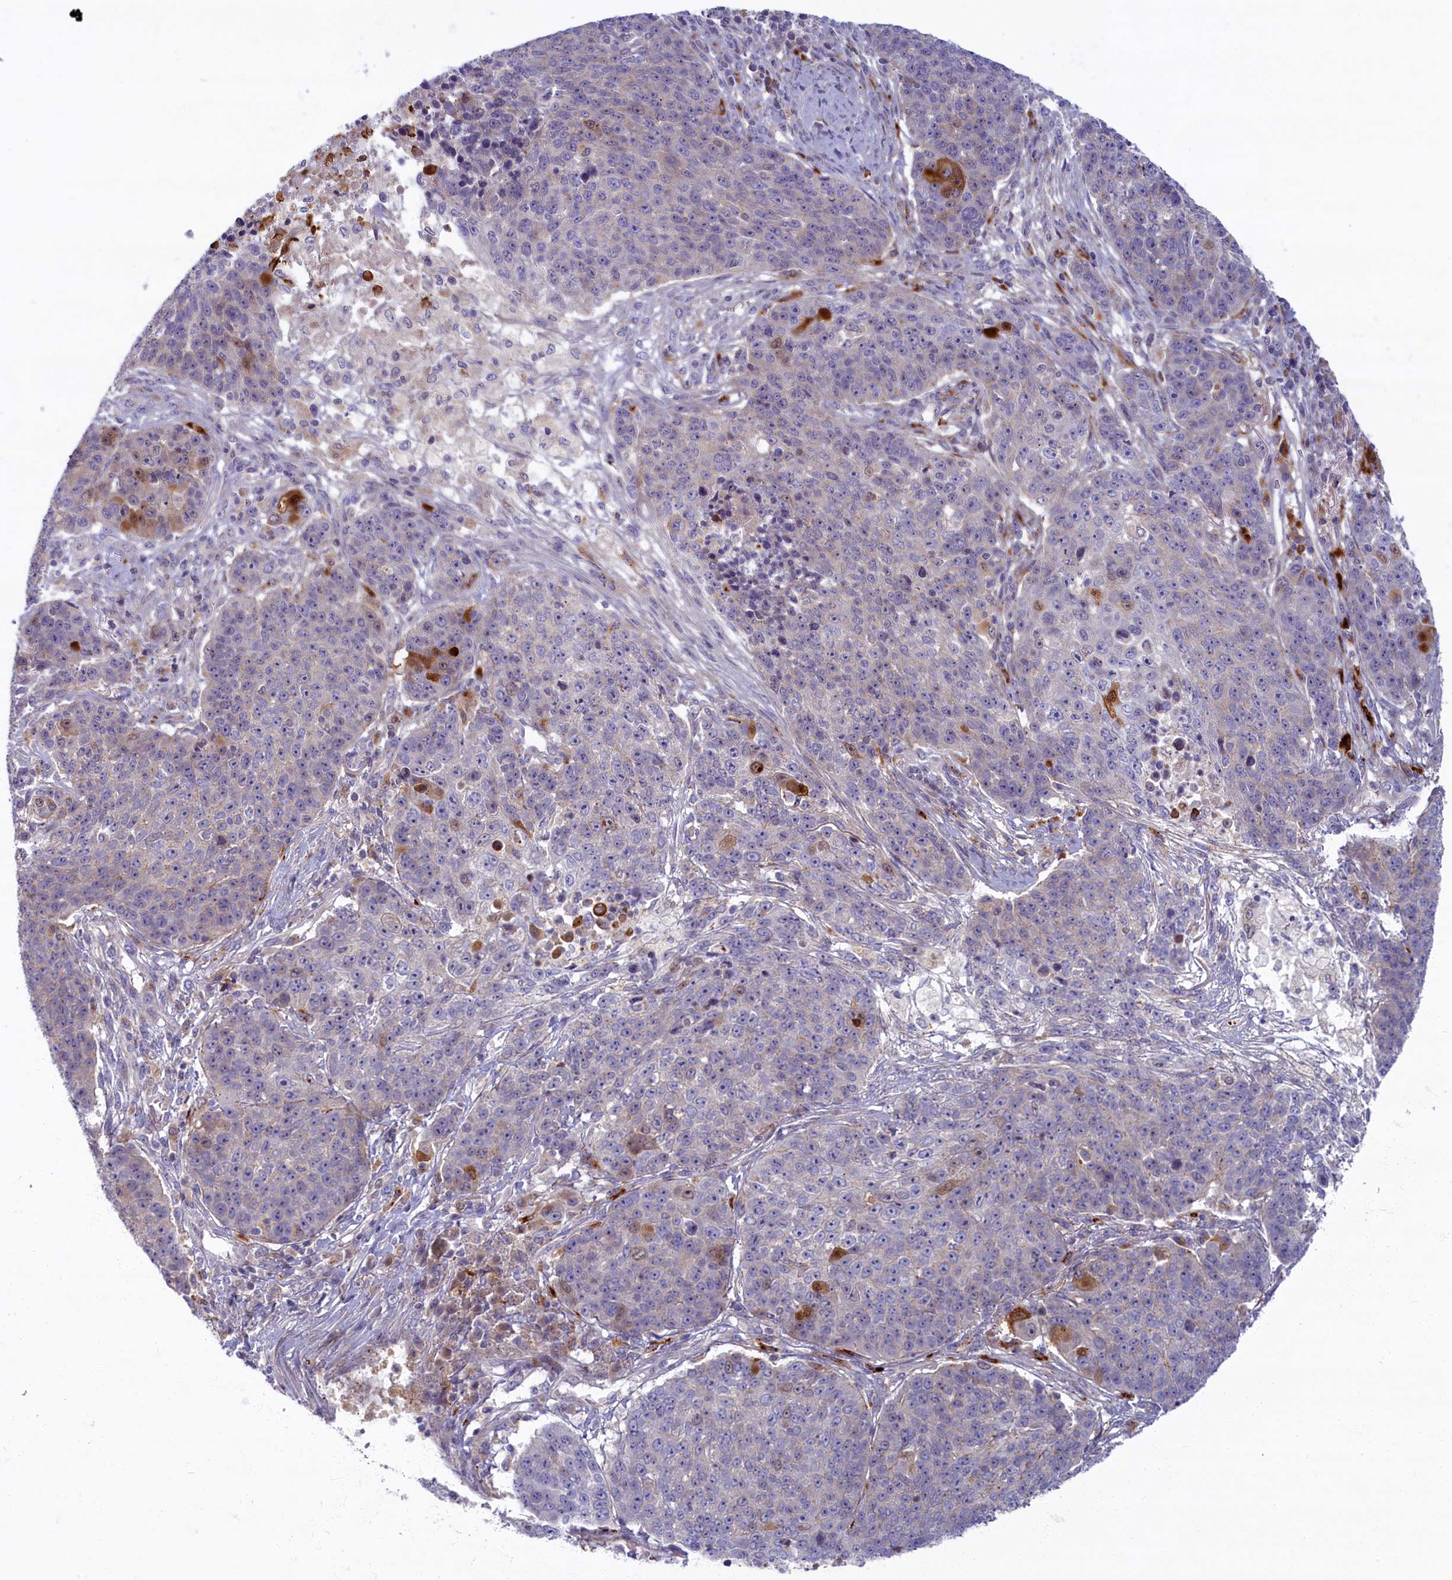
{"staining": {"intensity": "negative", "quantity": "none", "location": "none"}, "tissue": "lung cancer", "cell_type": "Tumor cells", "image_type": "cancer", "snomed": [{"axis": "morphology", "description": "Normal tissue, NOS"}, {"axis": "morphology", "description": "Squamous cell carcinoma, NOS"}, {"axis": "topography", "description": "Lymph node"}, {"axis": "topography", "description": "Lung"}], "caption": "Tumor cells show no significant protein positivity in lung cancer.", "gene": "FCSK", "patient": {"sex": "male", "age": 66}}